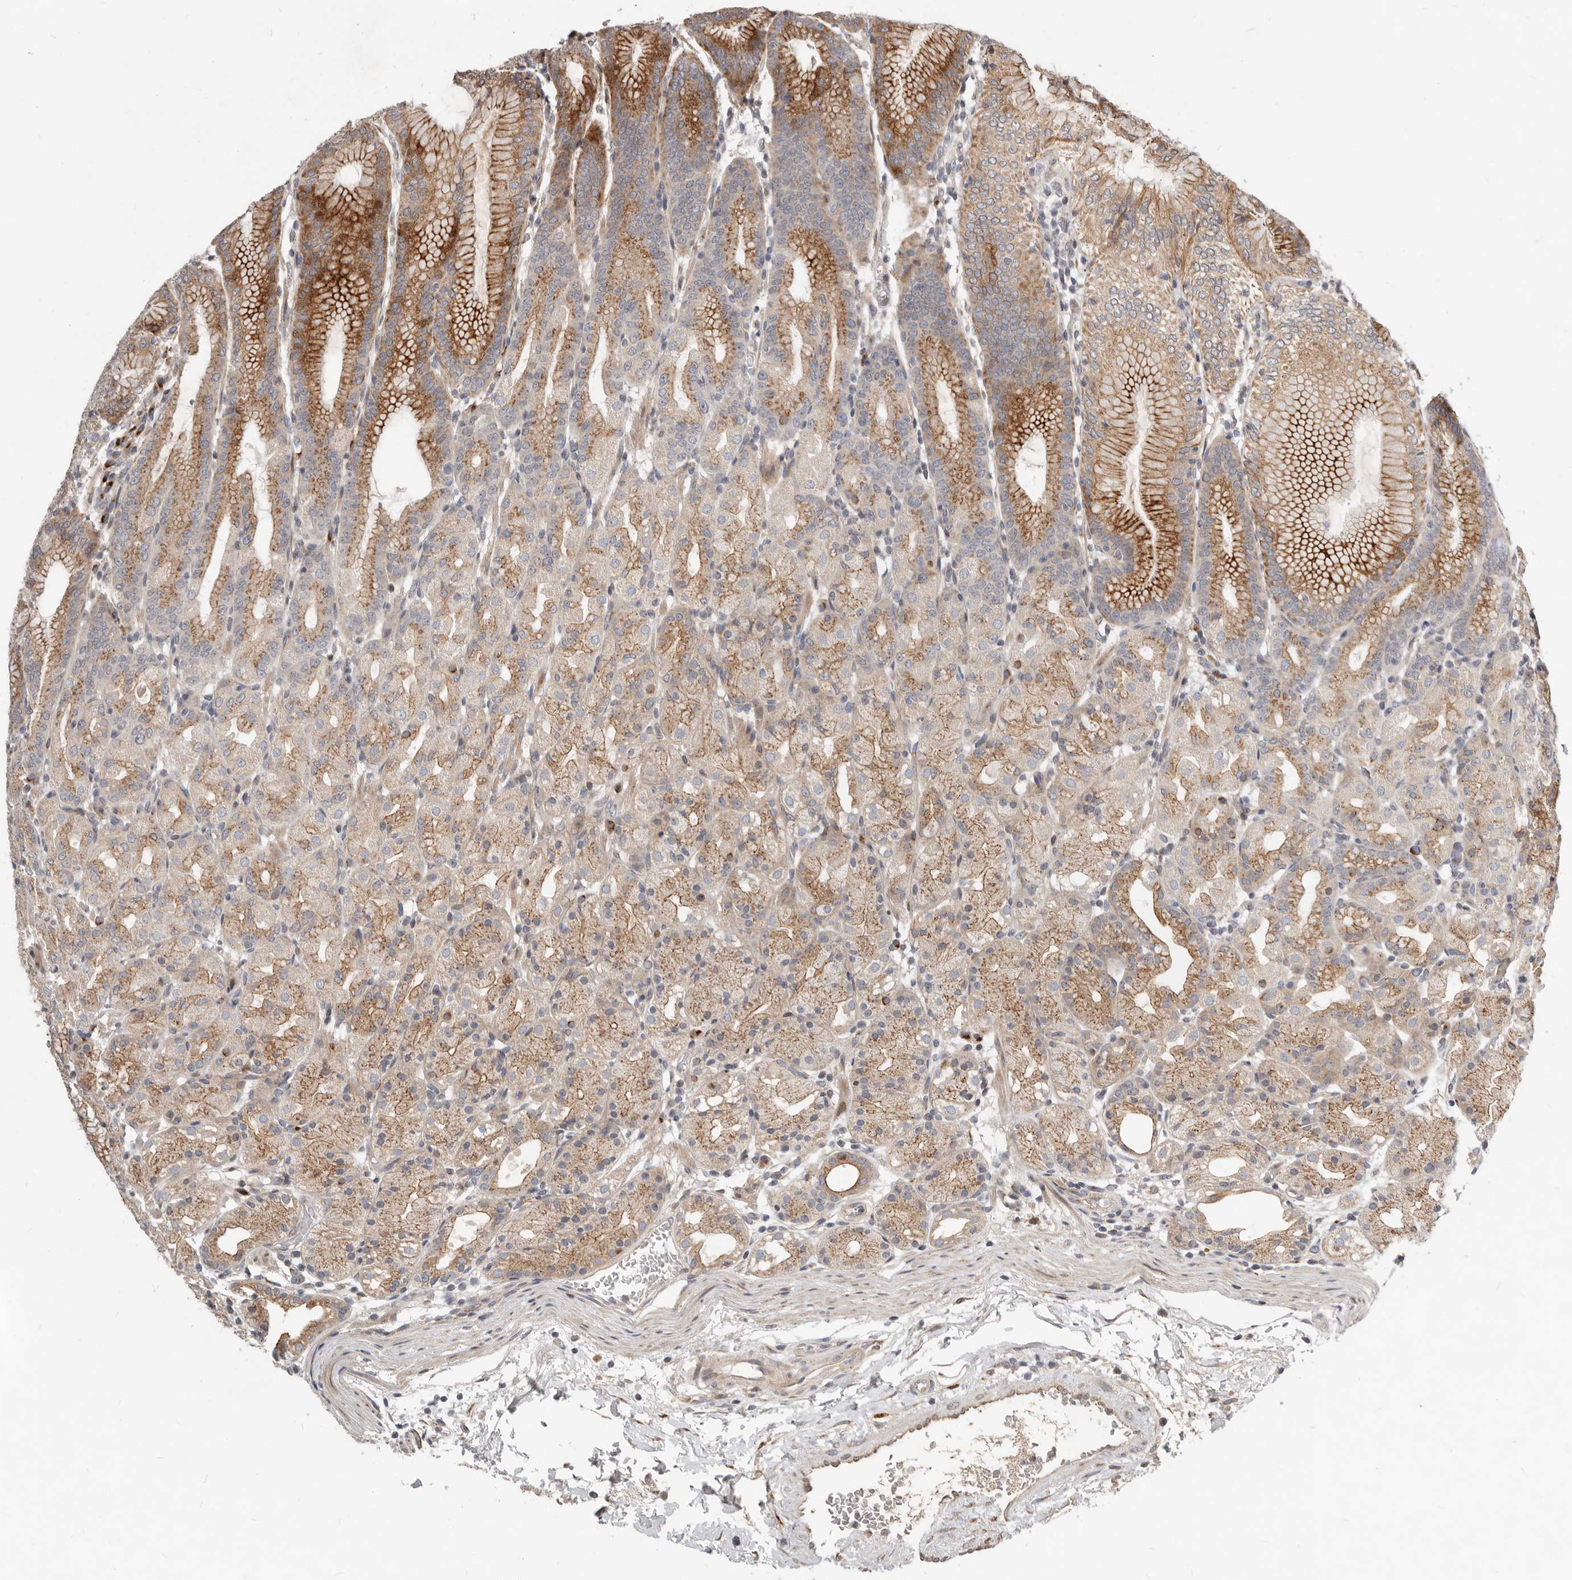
{"staining": {"intensity": "strong", "quantity": "25%-75%", "location": "cytoplasmic/membranous"}, "tissue": "stomach", "cell_type": "Glandular cells", "image_type": "normal", "snomed": [{"axis": "morphology", "description": "Normal tissue, NOS"}, {"axis": "topography", "description": "Stomach, upper"}], "caption": "This histopathology image reveals benign stomach stained with IHC to label a protein in brown. The cytoplasmic/membranous of glandular cells show strong positivity for the protein. Nuclei are counter-stained blue.", "gene": "NPY4R2", "patient": {"sex": "male", "age": 48}}